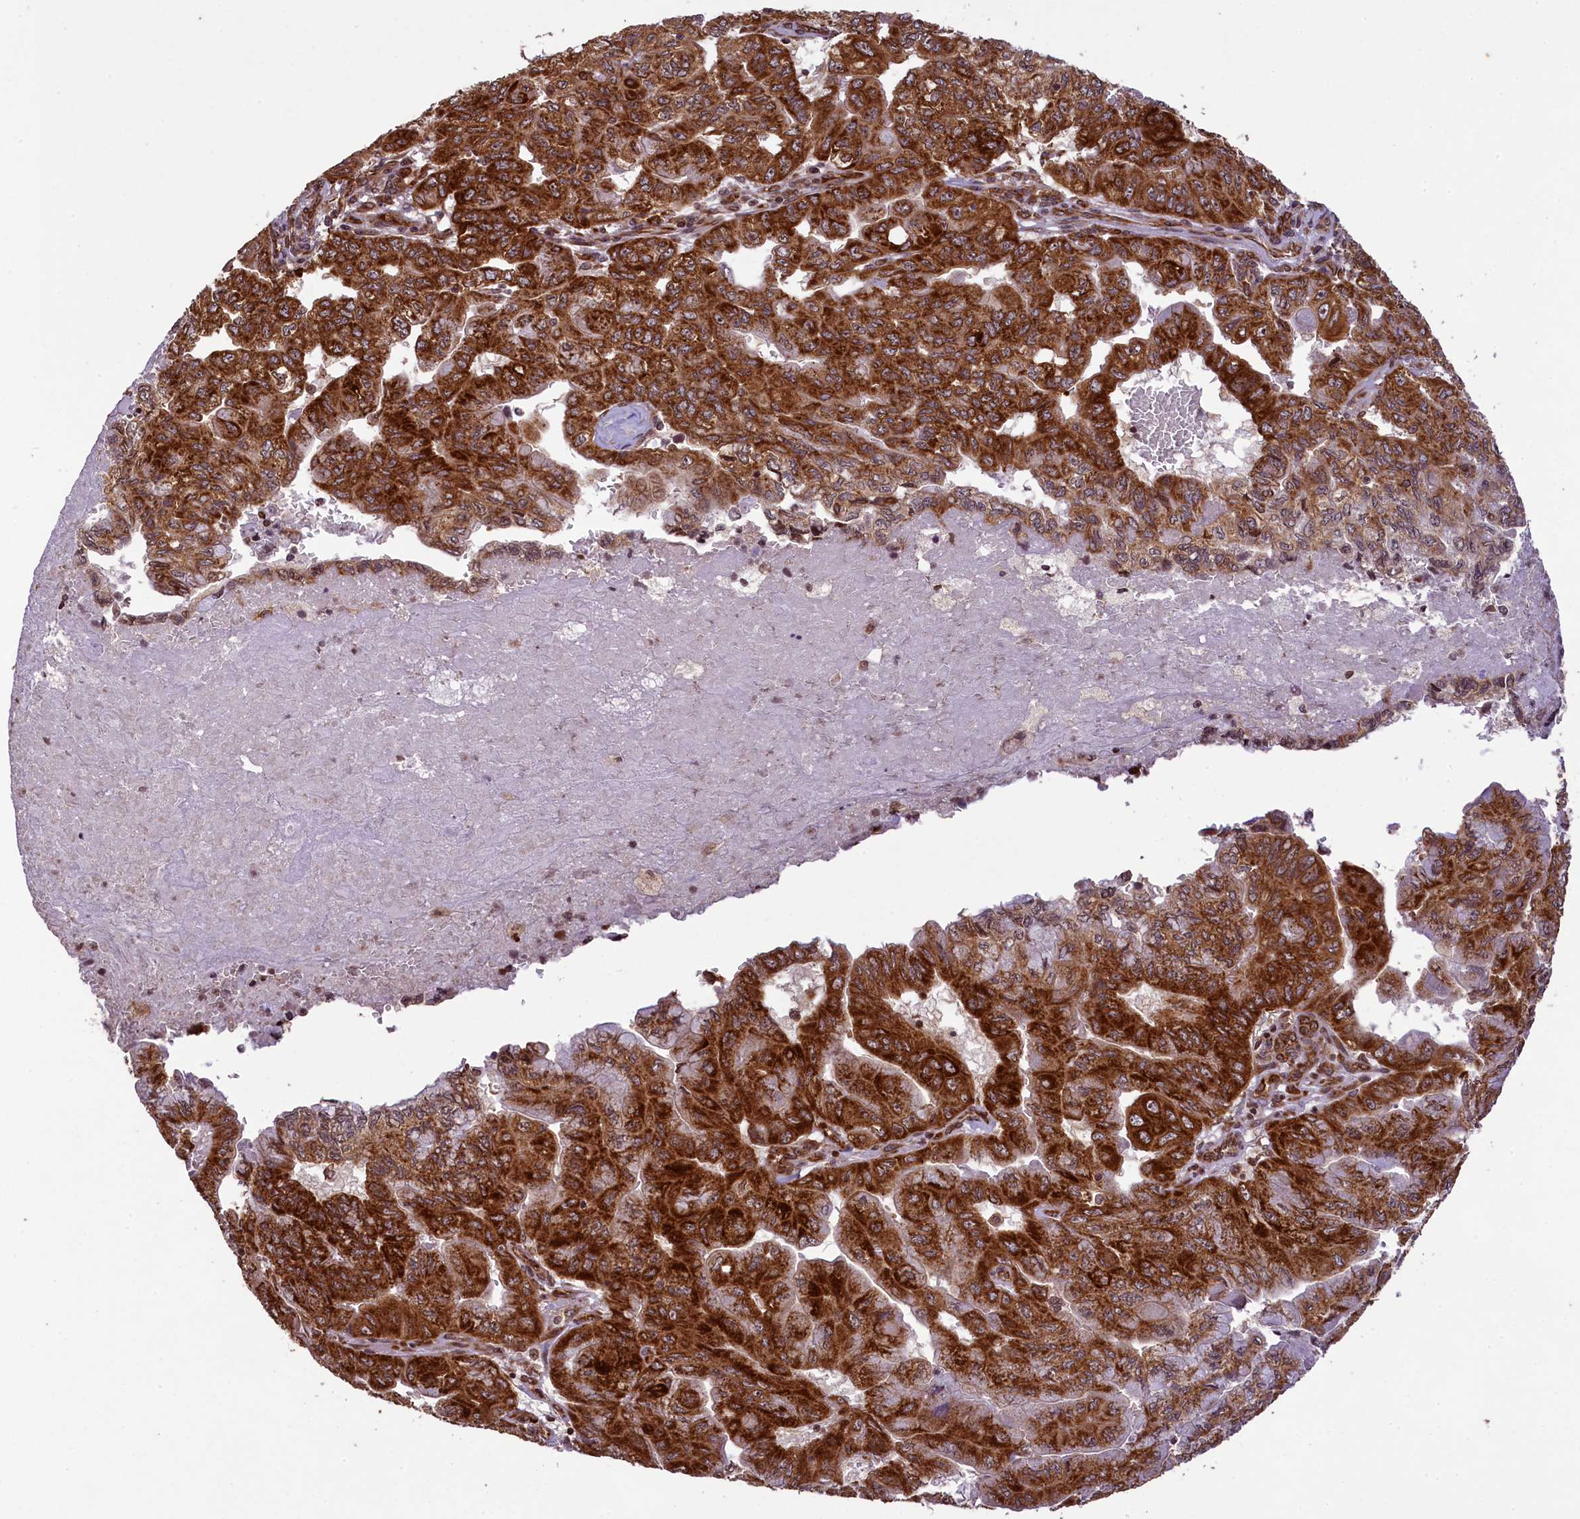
{"staining": {"intensity": "strong", "quantity": ">75%", "location": "cytoplasmic/membranous"}, "tissue": "pancreatic cancer", "cell_type": "Tumor cells", "image_type": "cancer", "snomed": [{"axis": "morphology", "description": "Adenocarcinoma, NOS"}, {"axis": "topography", "description": "Pancreas"}], "caption": "High-magnification brightfield microscopy of pancreatic cancer (adenocarcinoma) stained with DAB (3,3'-diaminobenzidine) (brown) and counterstained with hematoxylin (blue). tumor cells exhibit strong cytoplasmic/membranous positivity is seen in approximately>75% of cells.", "gene": "LARP4", "patient": {"sex": "male", "age": 51}}